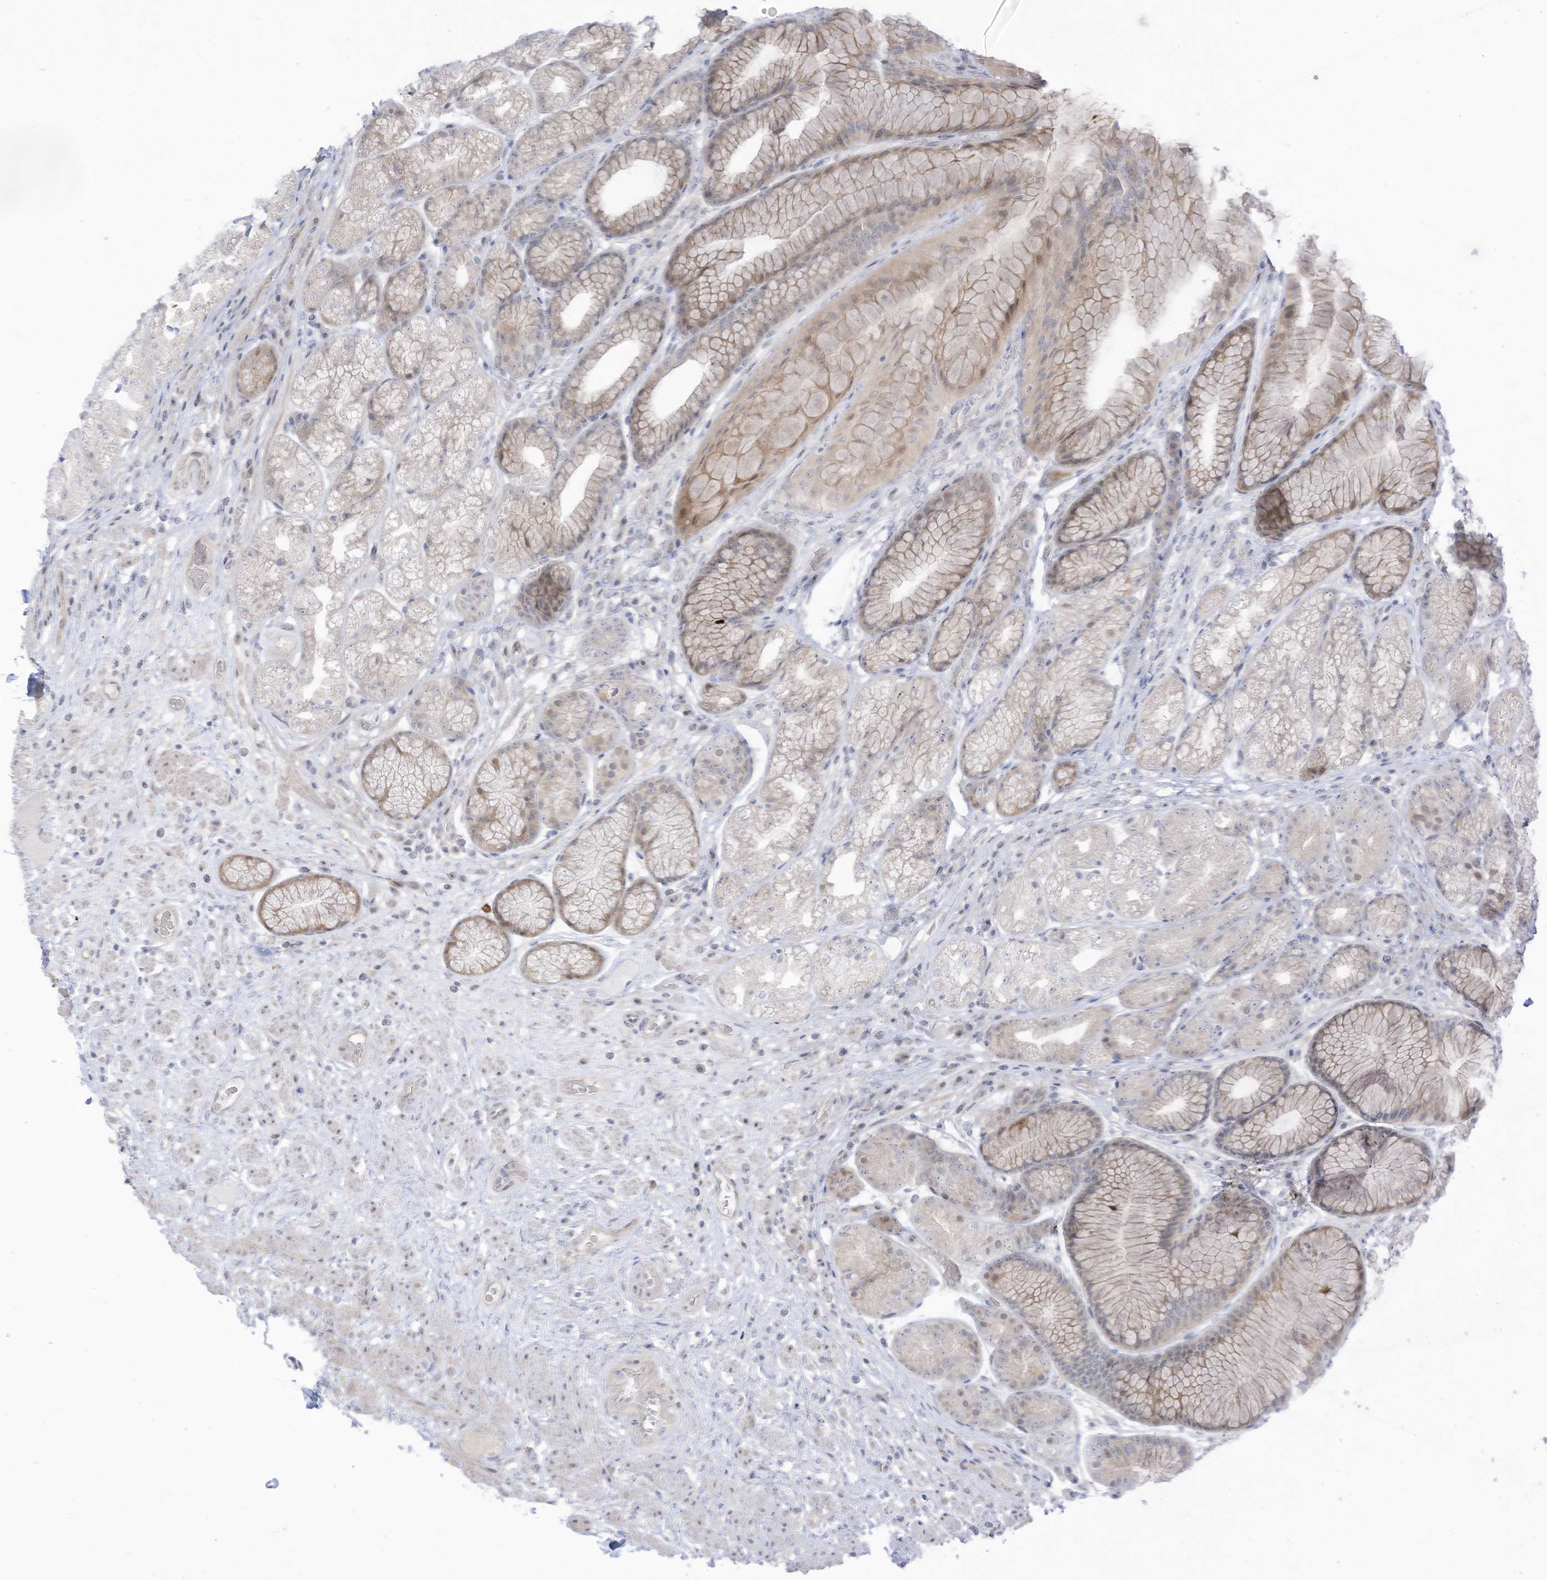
{"staining": {"intensity": "weak", "quantity": "<25%", "location": "cytoplasmic/membranous,nuclear"}, "tissue": "stomach", "cell_type": "Glandular cells", "image_type": "normal", "snomed": [{"axis": "morphology", "description": "Normal tissue, NOS"}, {"axis": "topography", "description": "Stomach"}], "caption": "A photomicrograph of stomach stained for a protein exhibits no brown staining in glandular cells.", "gene": "ASPRV1", "patient": {"sex": "male", "age": 57}}